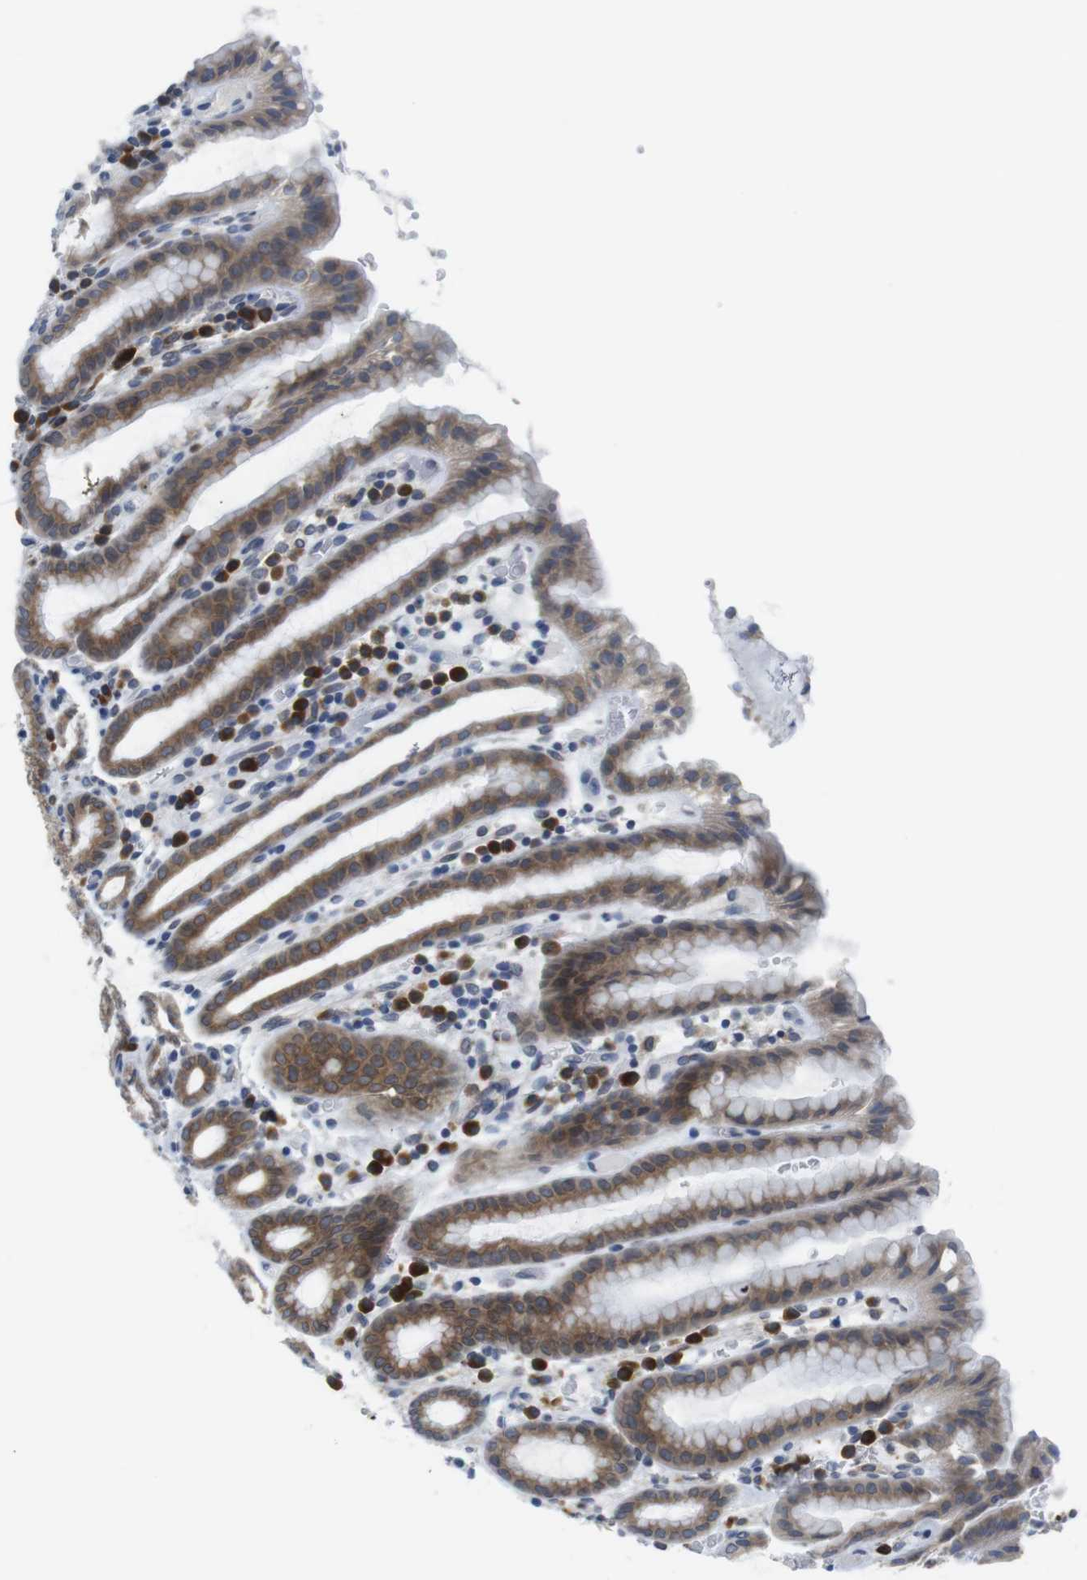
{"staining": {"intensity": "moderate", "quantity": ">75%", "location": "cytoplasmic/membranous"}, "tissue": "stomach", "cell_type": "Glandular cells", "image_type": "normal", "snomed": [{"axis": "morphology", "description": "Normal tissue, NOS"}, {"axis": "topography", "description": "Stomach, upper"}], "caption": "The immunohistochemical stain highlights moderate cytoplasmic/membranous expression in glandular cells of unremarkable stomach.", "gene": "ERGIC3", "patient": {"sex": "male", "age": 68}}